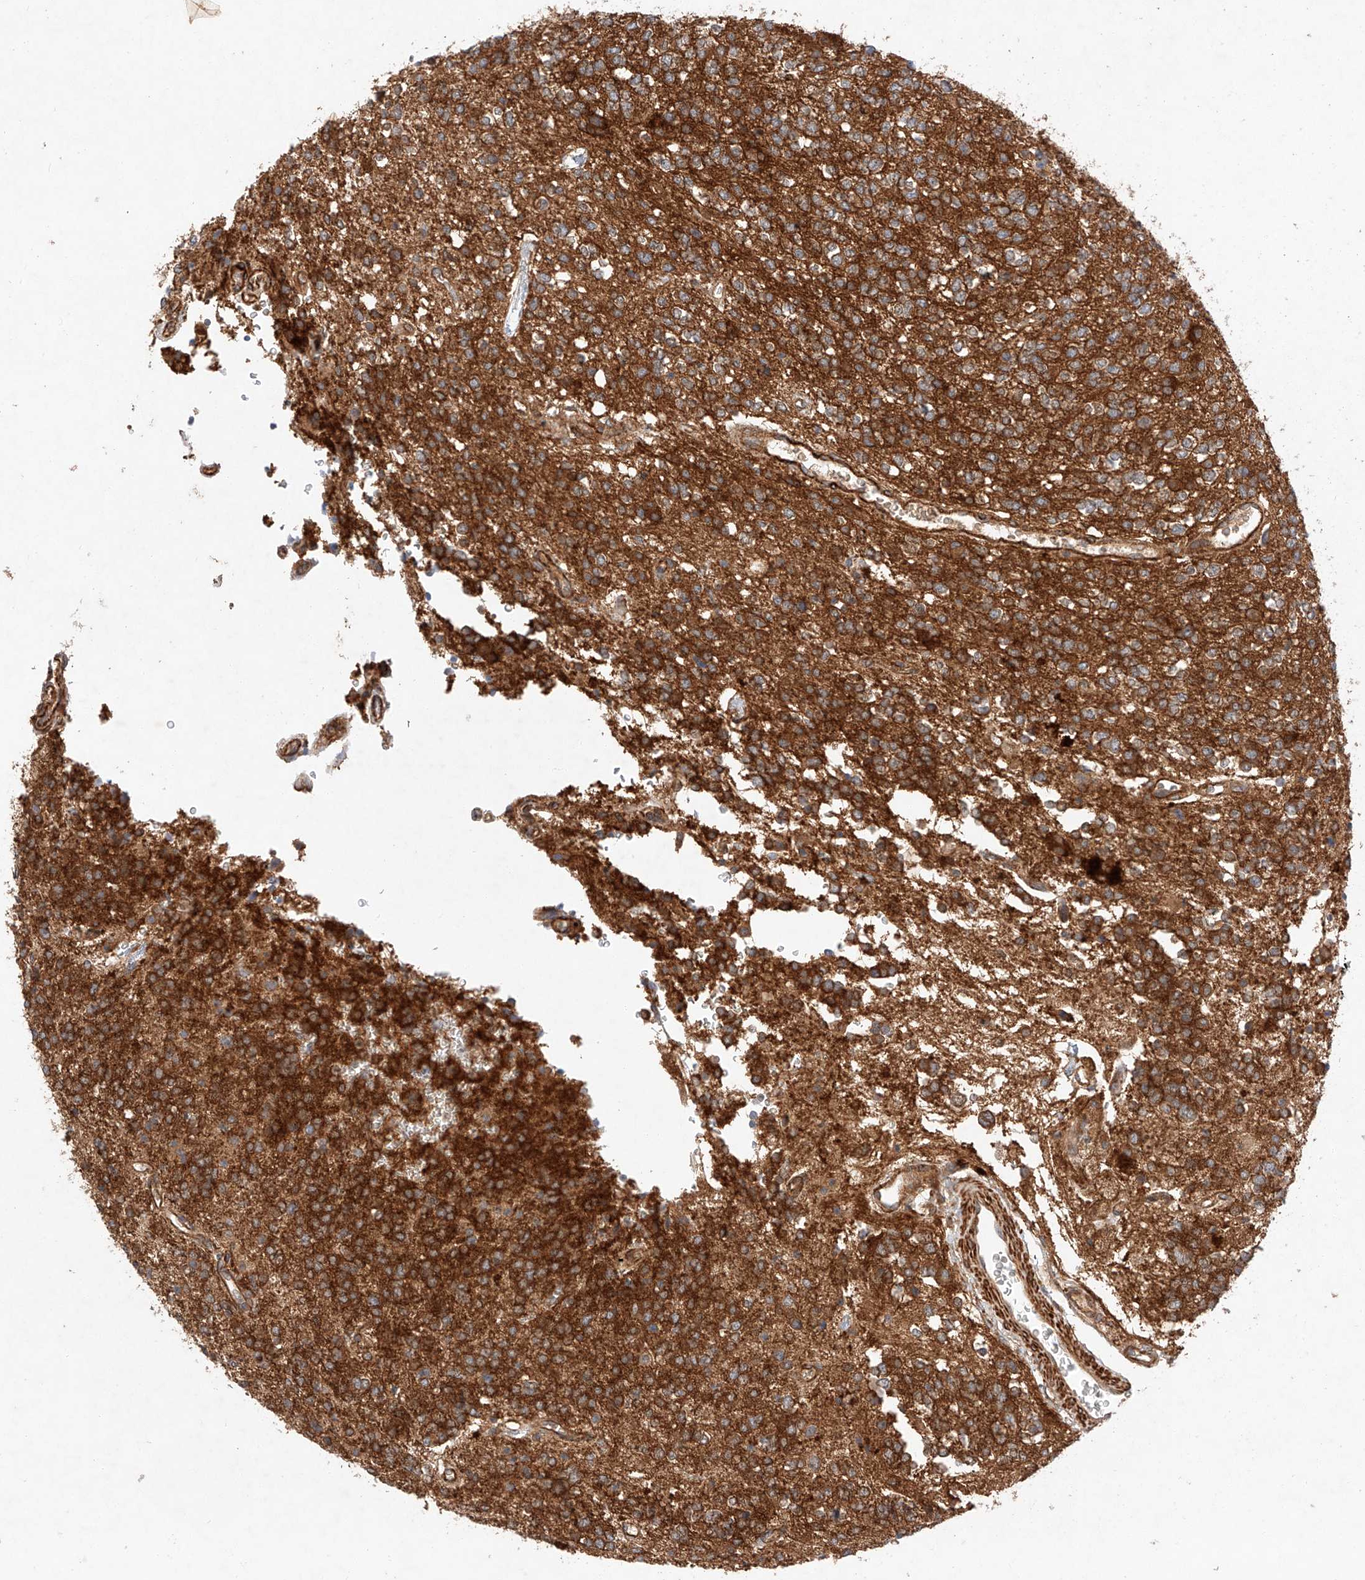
{"staining": {"intensity": "strong", "quantity": ">75%", "location": "cytoplasmic/membranous"}, "tissue": "glioma", "cell_type": "Tumor cells", "image_type": "cancer", "snomed": [{"axis": "morphology", "description": "Glioma, malignant, High grade"}, {"axis": "topography", "description": "Brain"}], "caption": "High-grade glioma (malignant) stained with a protein marker shows strong staining in tumor cells.", "gene": "RAB23", "patient": {"sex": "male", "age": 34}}